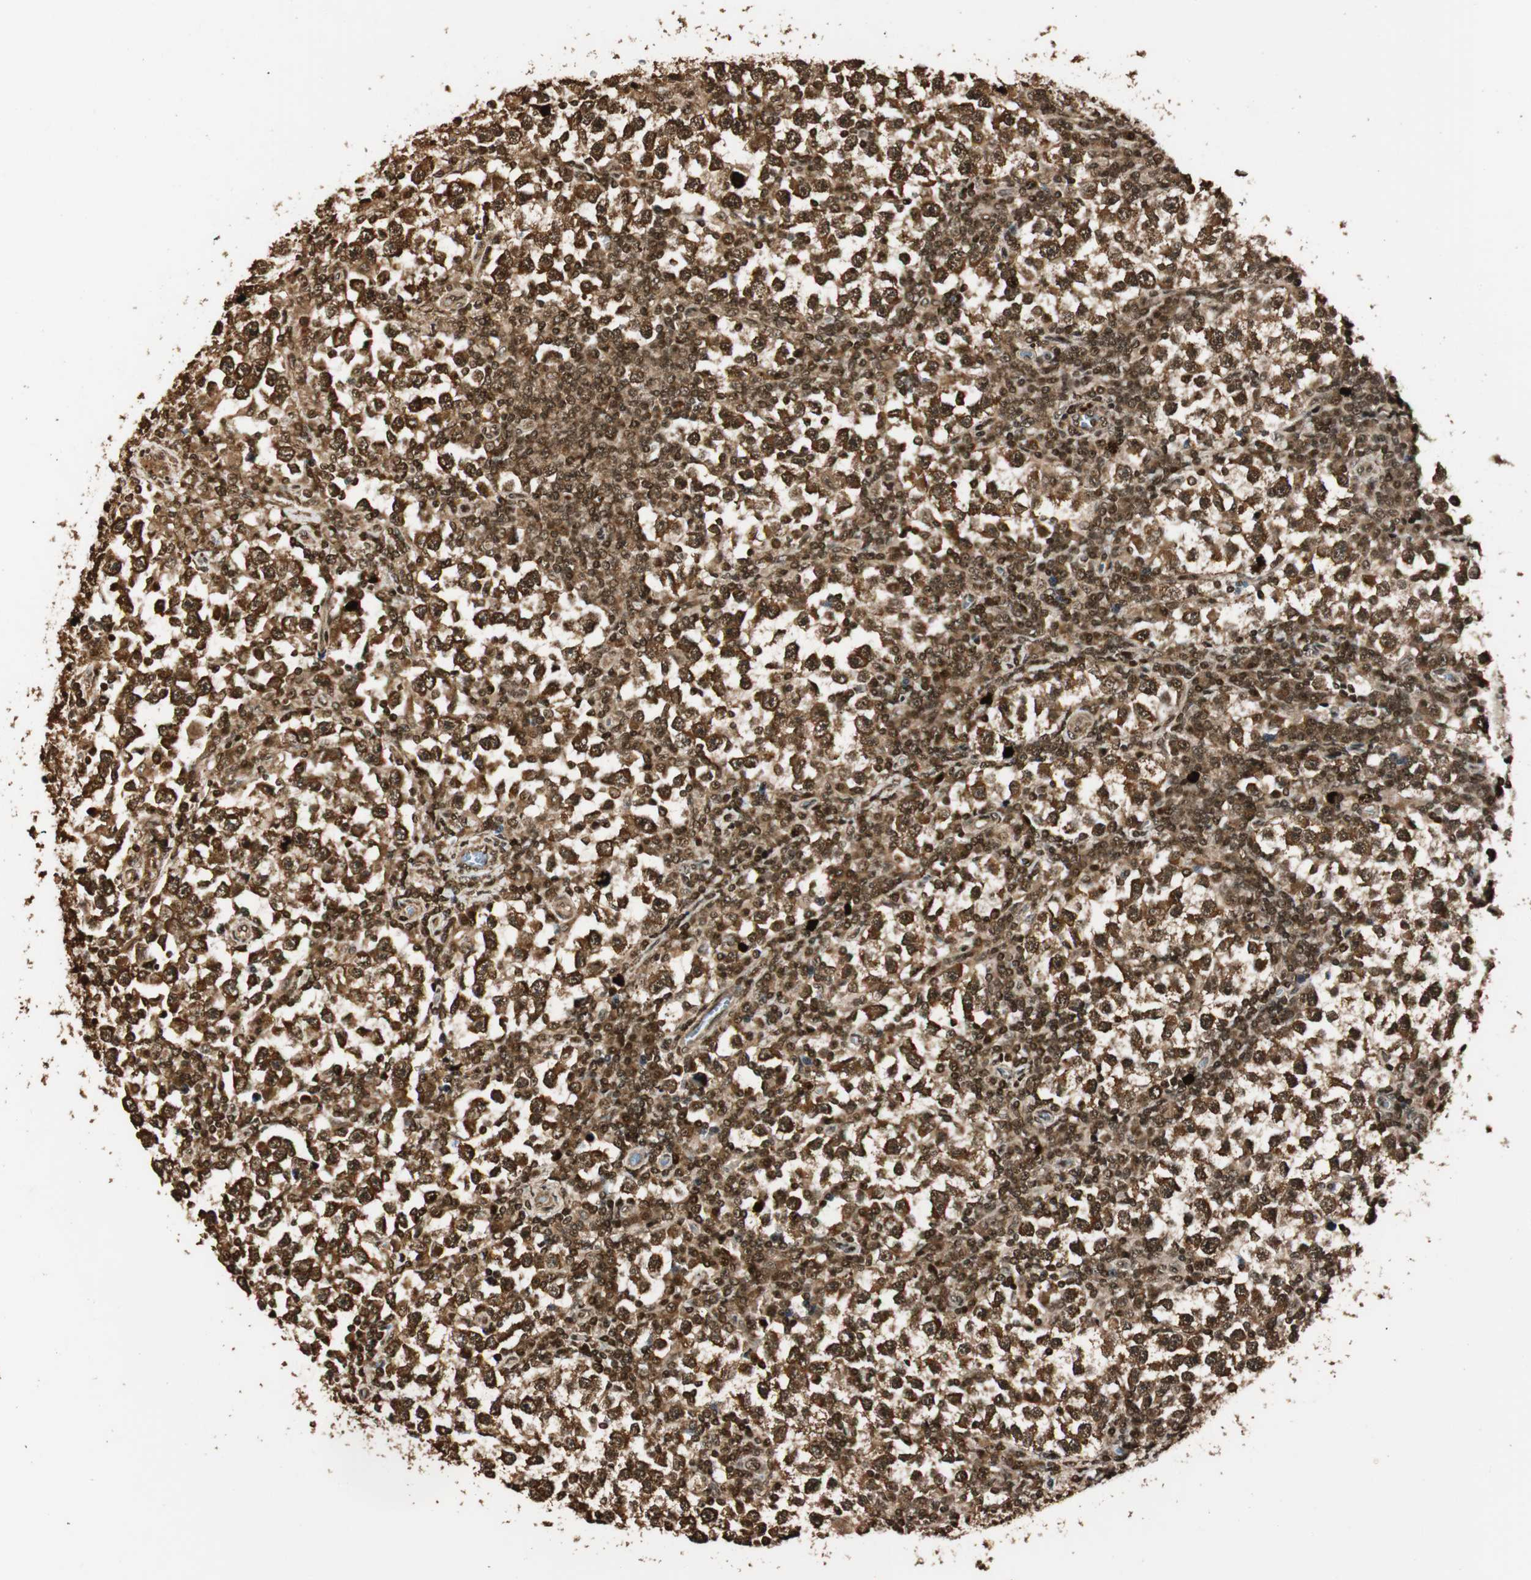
{"staining": {"intensity": "strong", "quantity": ">75%", "location": "cytoplasmic/membranous,nuclear"}, "tissue": "testis cancer", "cell_type": "Tumor cells", "image_type": "cancer", "snomed": [{"axis": "morphology", "description": "Seminoma, NOS"}, {"axis": "topography", "description": "Testis"}], "caption": "This is a micrograph of immunohistochemistry (IHC) staining of testis cancer, which shows strong expression in the cytoplasmic/membranous and nuclear of tumor cells.", "gene": "ALKBH5", "patient": {"sex": "male", "age": 65}}